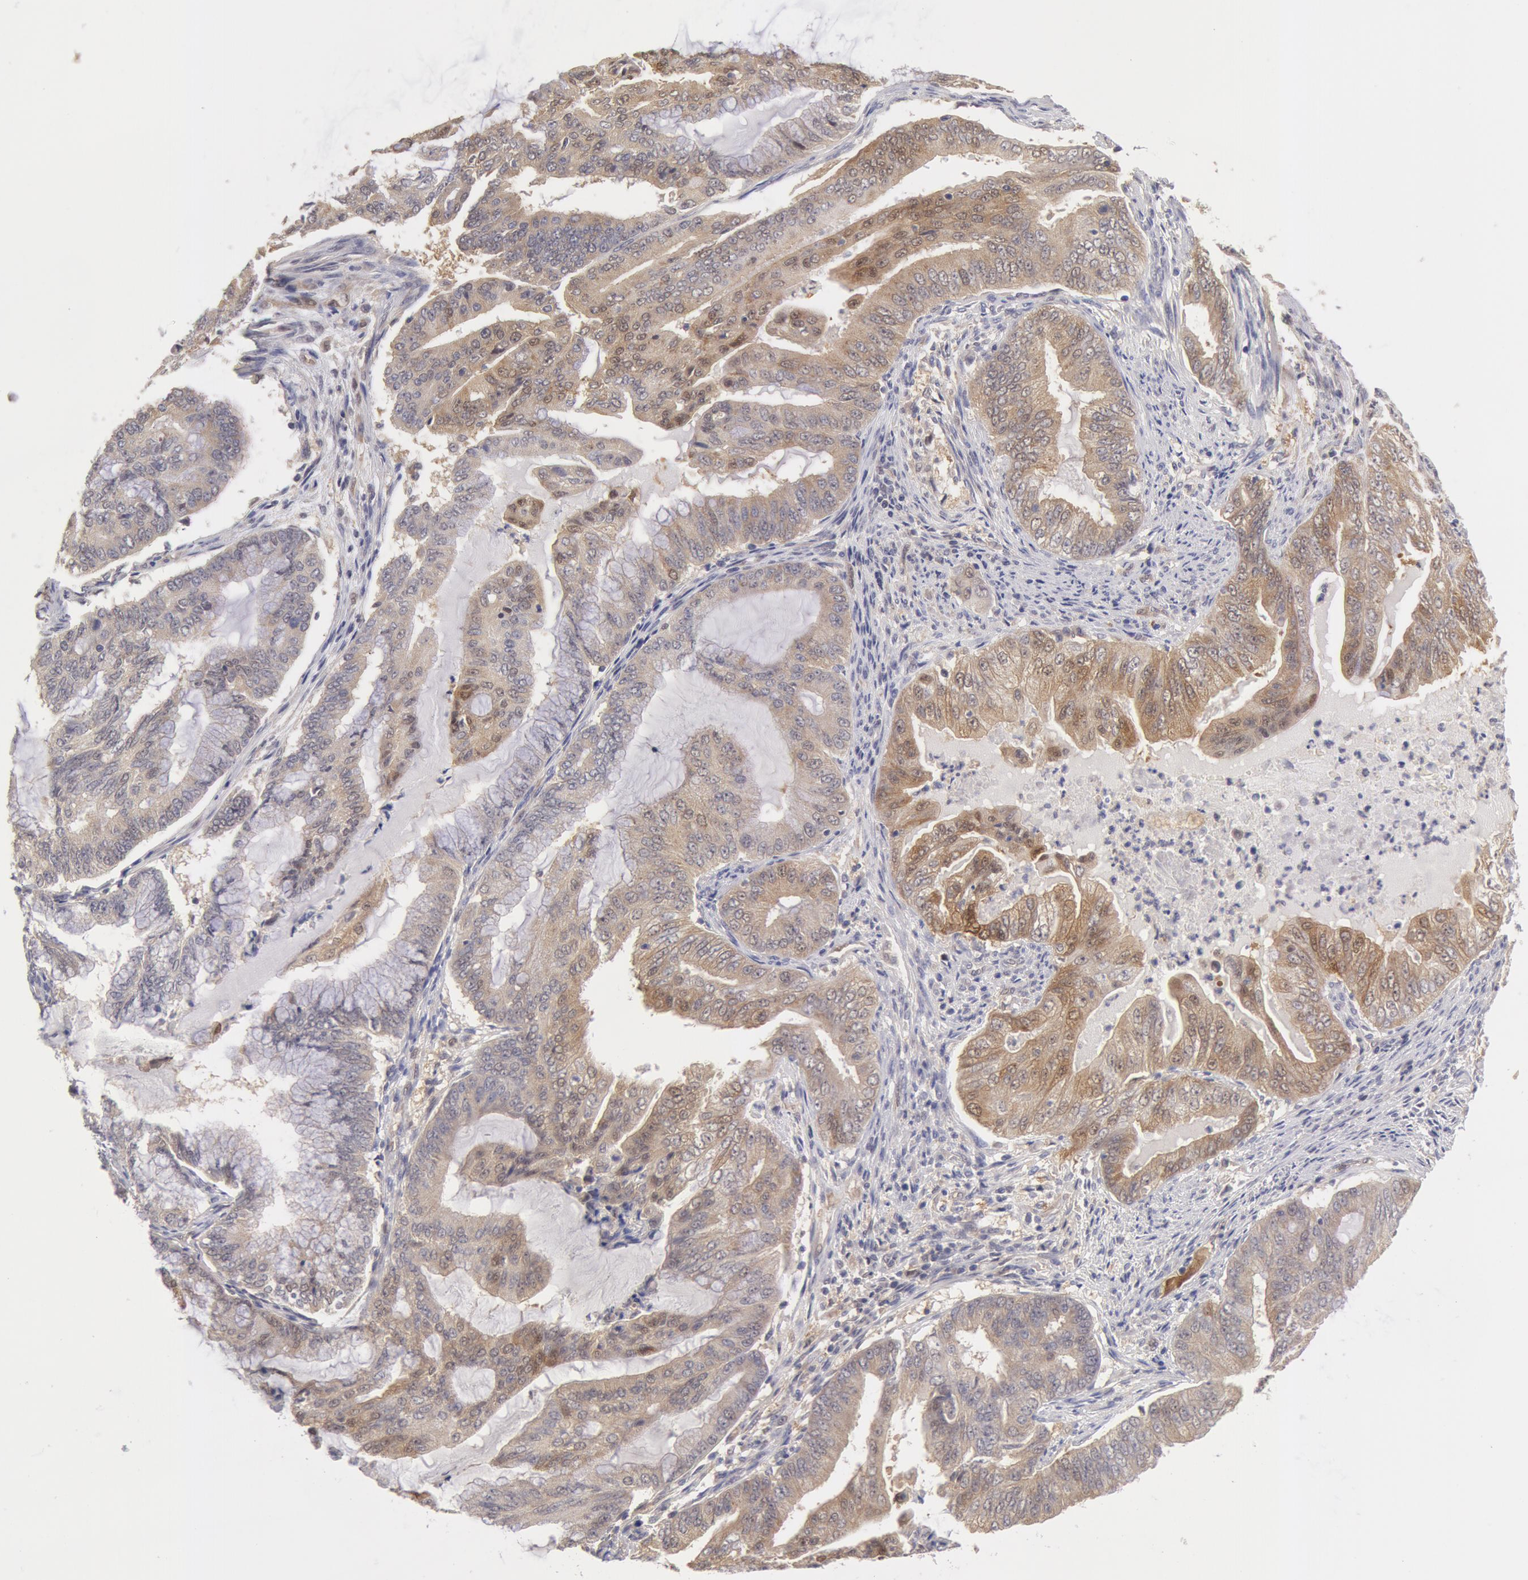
{"staining": {"intensity": "weak", "quantity": "25%-75%", "location": "cytoplasmic/membranous"}, "tissue": "endometrial cancer", "cell_type": "Tumor cells", "image_type": "cancer", "snomed": [{"axis": "morphology", "description": "Adenocarcinoma, NOS"}, {"axis": "topography", "description": "Endometrium"}], "caption": "Immunohistochemical staining of endometrial cancer (adenocarcinoma) shows weak cytoplasmic/membranous protein positivity in about 25%-75% of tumor cells.", "gene": "TXNRD1", "patient": {"sex": "female", "age": 63}}